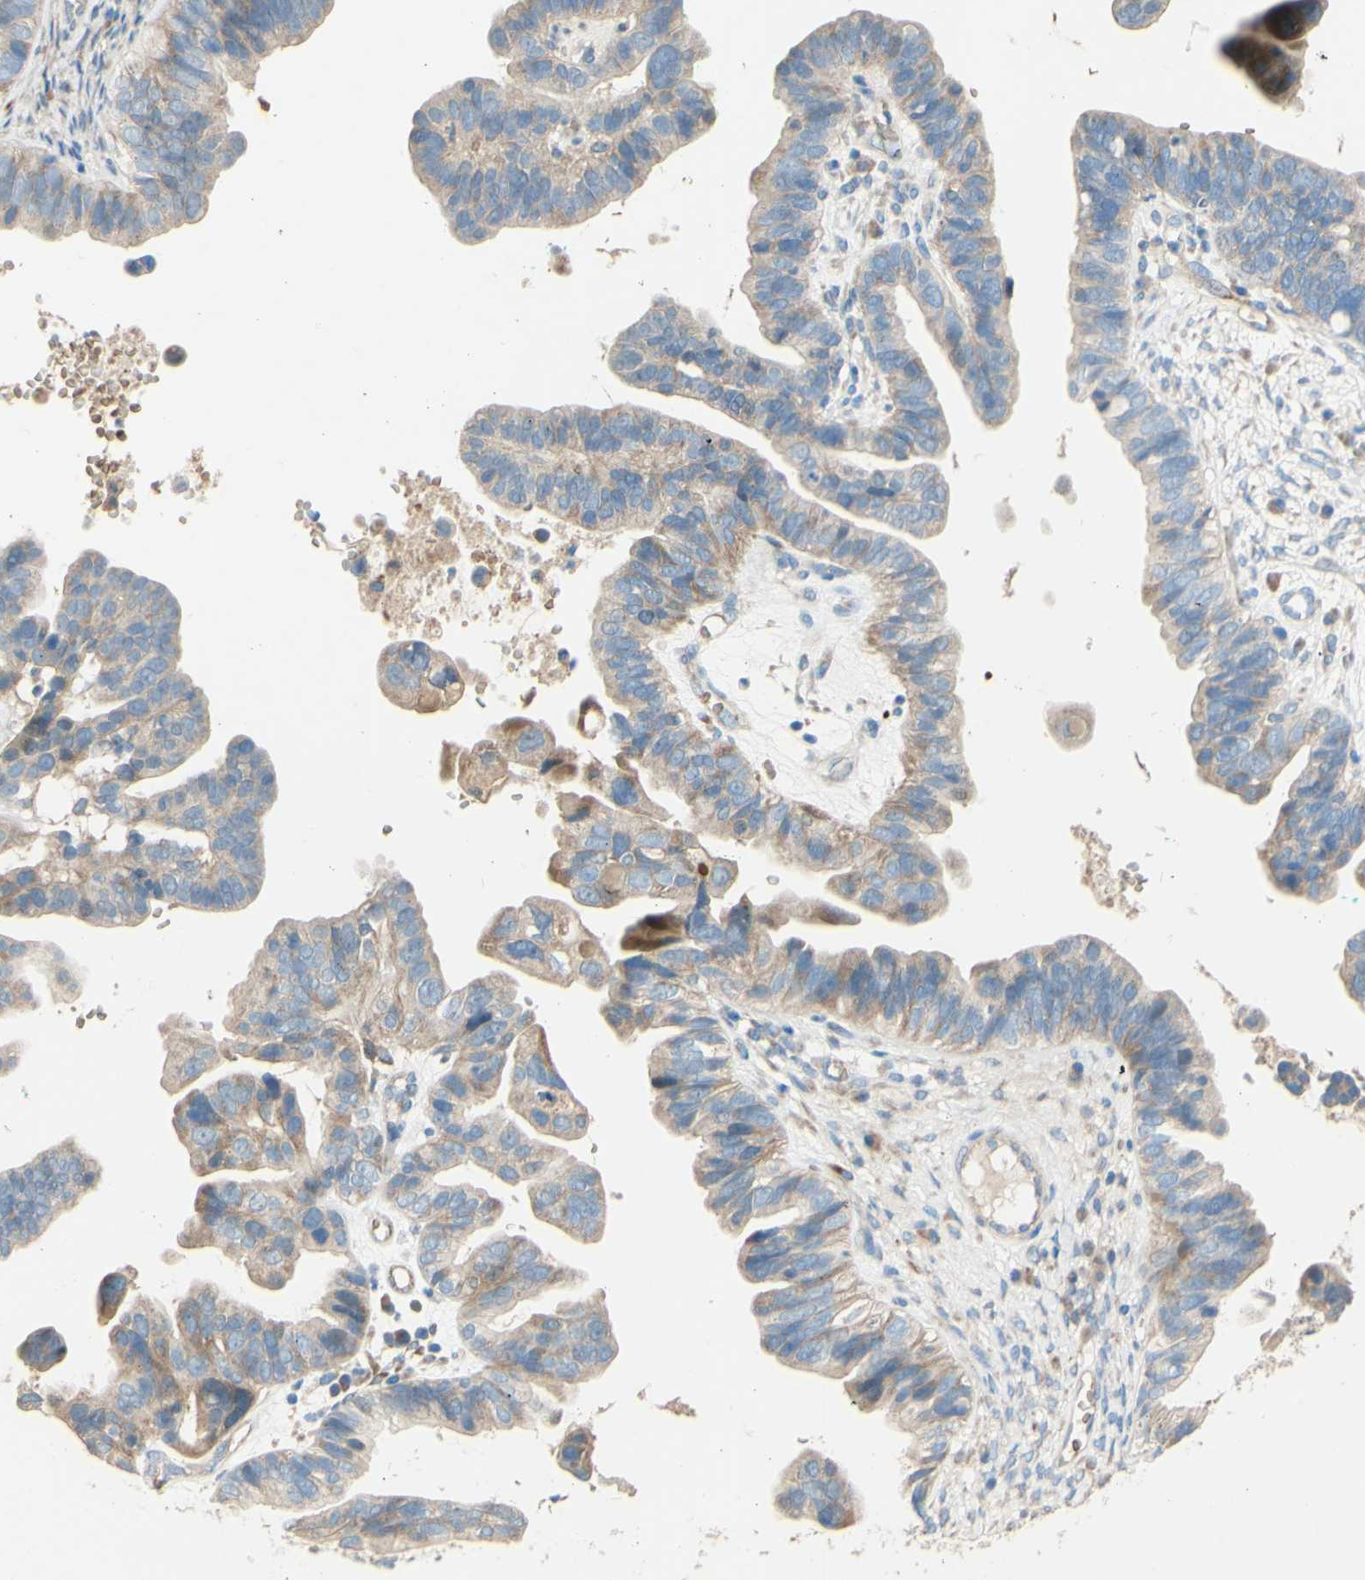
{"staining": {"intensity": "weak", "quantity": "25%-75%", "location": "cytoplasmic/membranous"}, "tissue": "ovarian cancer", "cell_type": "Tumor cells", "image_type": "cancer", "snomed": [{"axis": "morphology", "description": "Cystadenocarcinoma, serous, NOS"}, {"axis": "topography", "description": "Ovary"}], "caption": "Immunohistochemistry (IHC) photomicrograph of human ovarian cancer (serous cystadenocarcinoma) stained for a protein (brown), which shows low levels of weak cytoplasmic/membranous staining in about 25%-75% of tumor cells.", "gene": "DKK3", "patient": {"sex": "female", "age": 56}}